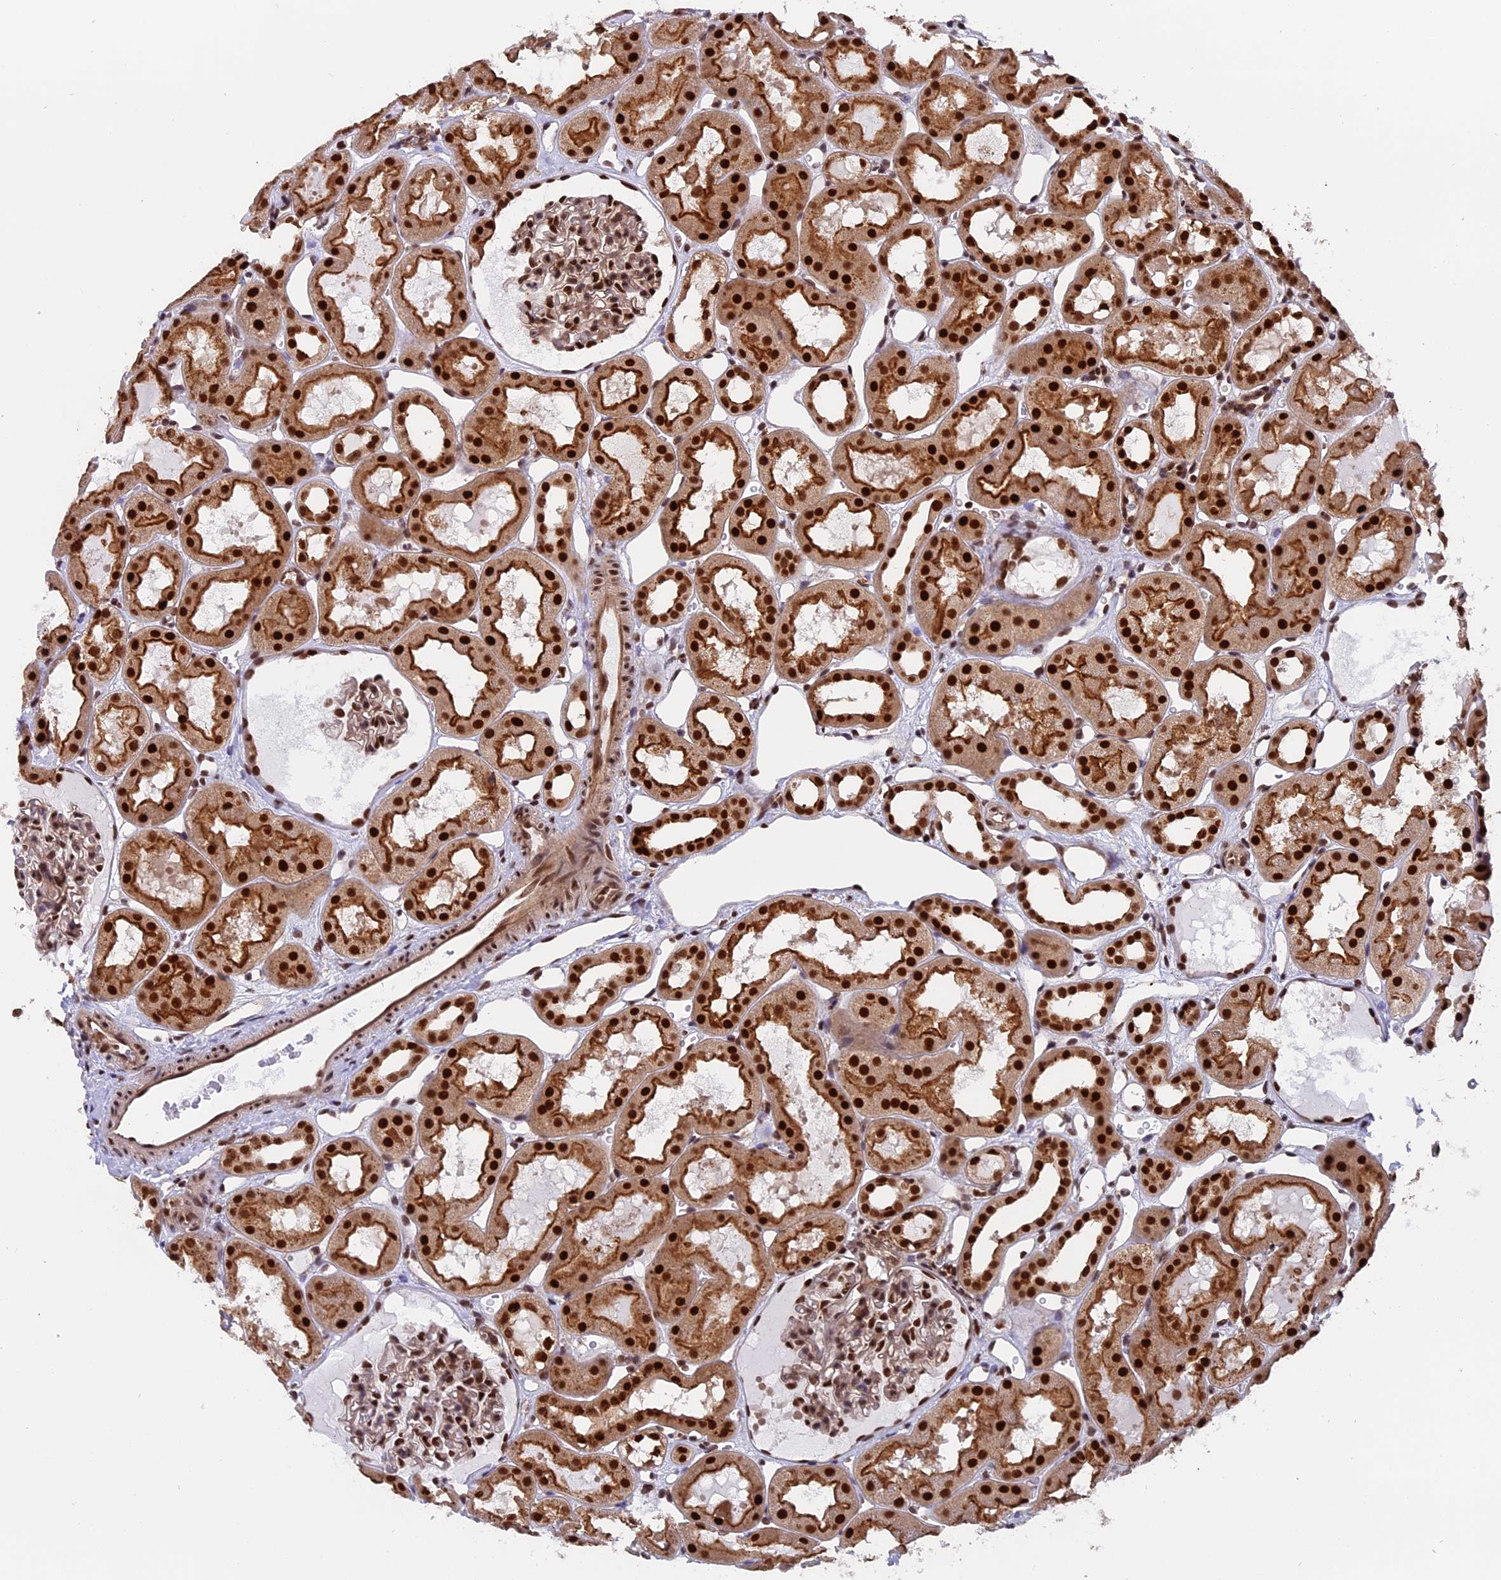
{"staining": {"intensity": "moderate", "quantity": "25%-75%", "location": "nuclear"}, "tissue": "kidney", "cell_type": "Cells in glomeruli", "image_type": "normal", "snomed": [{"axis": "morphology", "description": "Normal tissue, NOS"}, {"axis": "topography", "description": "Kidney"}, {"axis": "topography", "description": "Urinary bladder"}], "caption": "Human kidney stained for a protein (brown) demonstrates moderate nuclear positive expression in approximately 25%-75% of cells in glomeruli.", "gene": "RAMACL", "patient": {"sex": "male", "age": 16}}